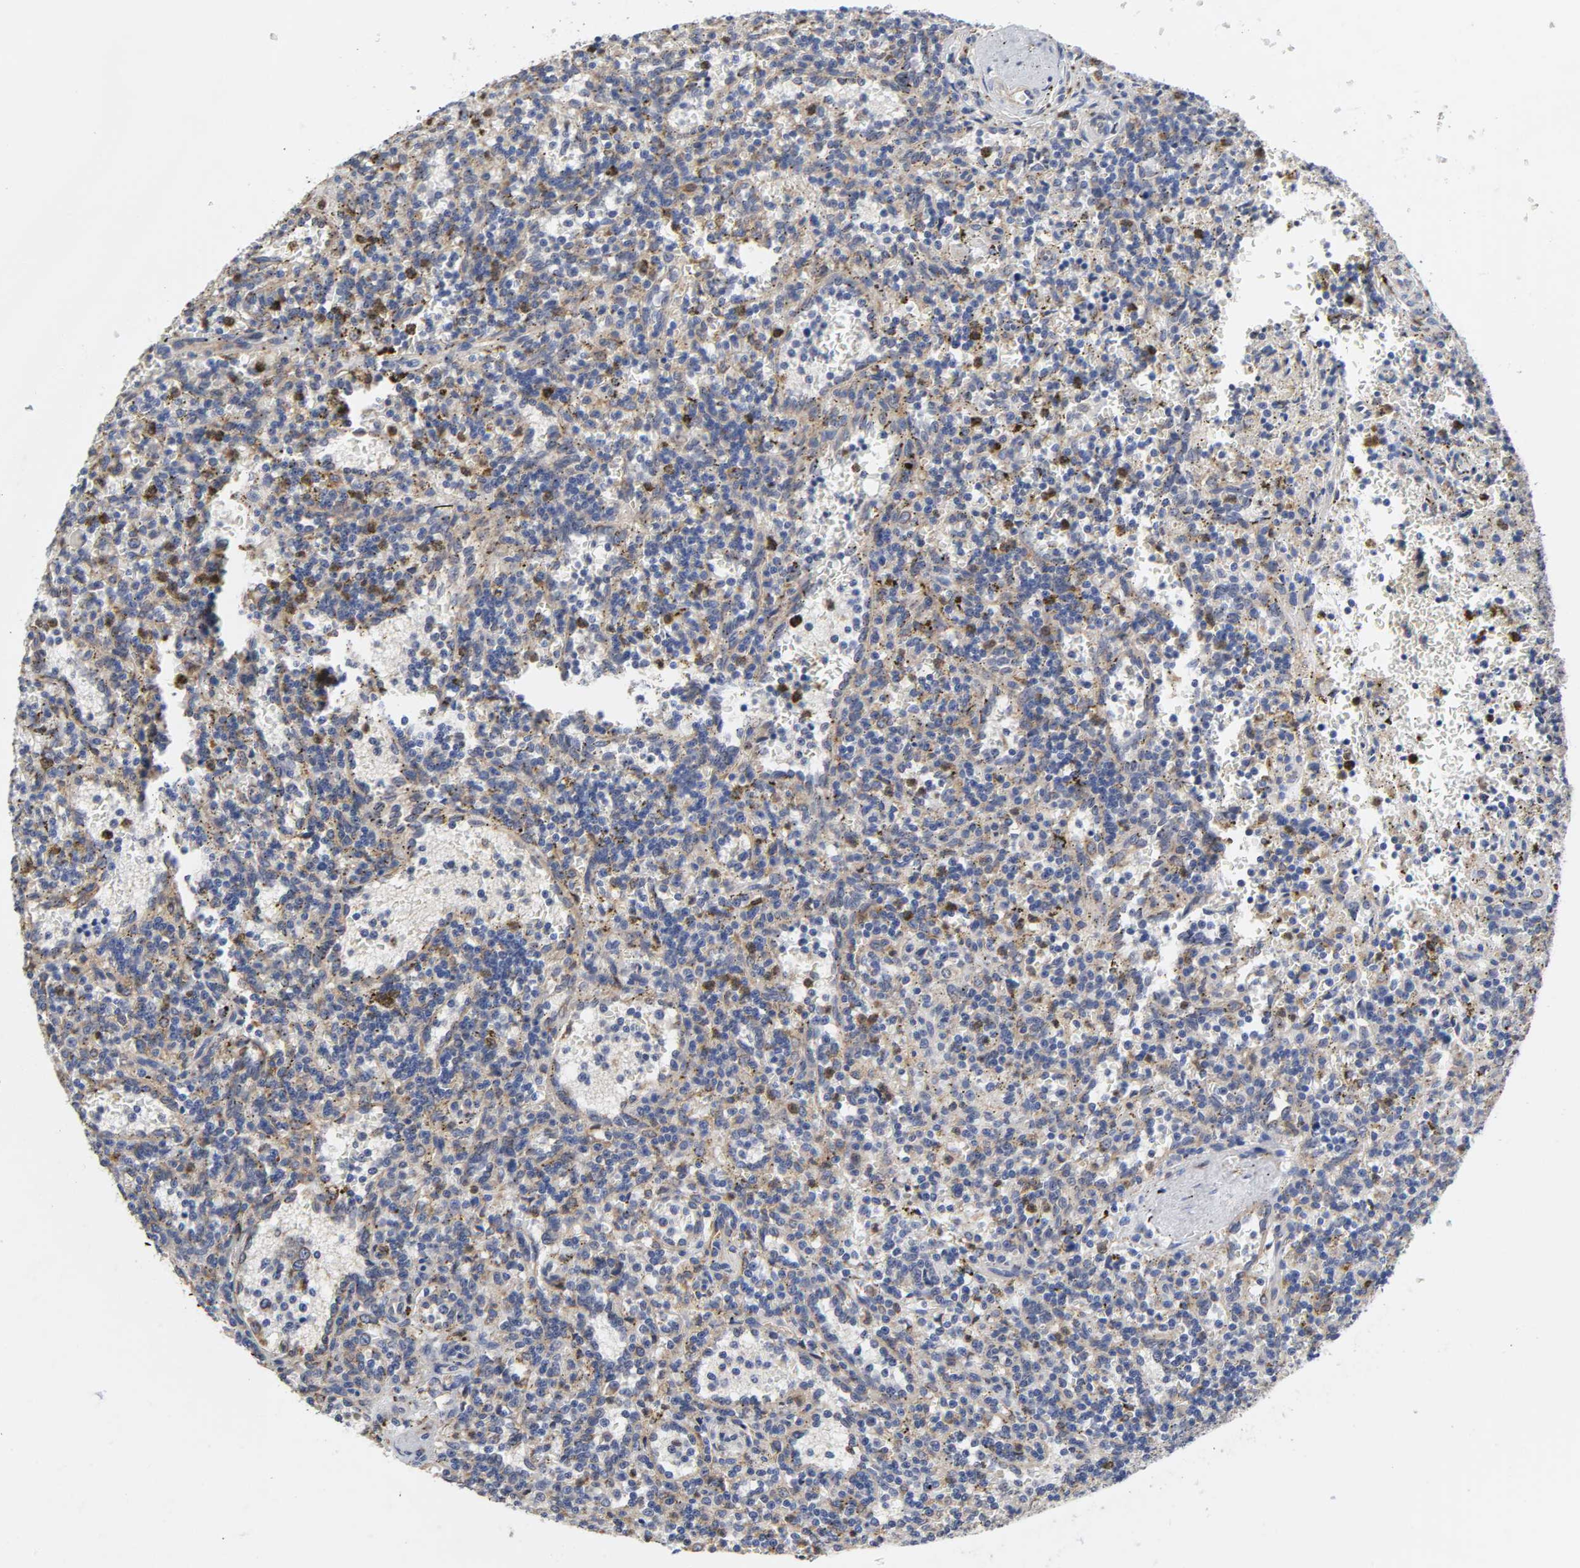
{"staining": {"intensity": "weak", "quantity": "25%-75%", "location": "cytoplasmic/membranous"}, "tissue": "lymphoma", "cell_type": "Tumor cells", "image_type": "cancer", "snomed": [{"axis": "morphology", "description": "Malignant lymphoma, non-Hodgkin's type, Low grade"}, {"axis": "topography", "description": "Spleen"}], "caption": "Lymphoma tissue demonstrates weak cytoplasmic/membranous positivity in approximately 25%-75% of tumor cells", "gene": "HCK", "patient": {"sex": "male", "age": 73}}